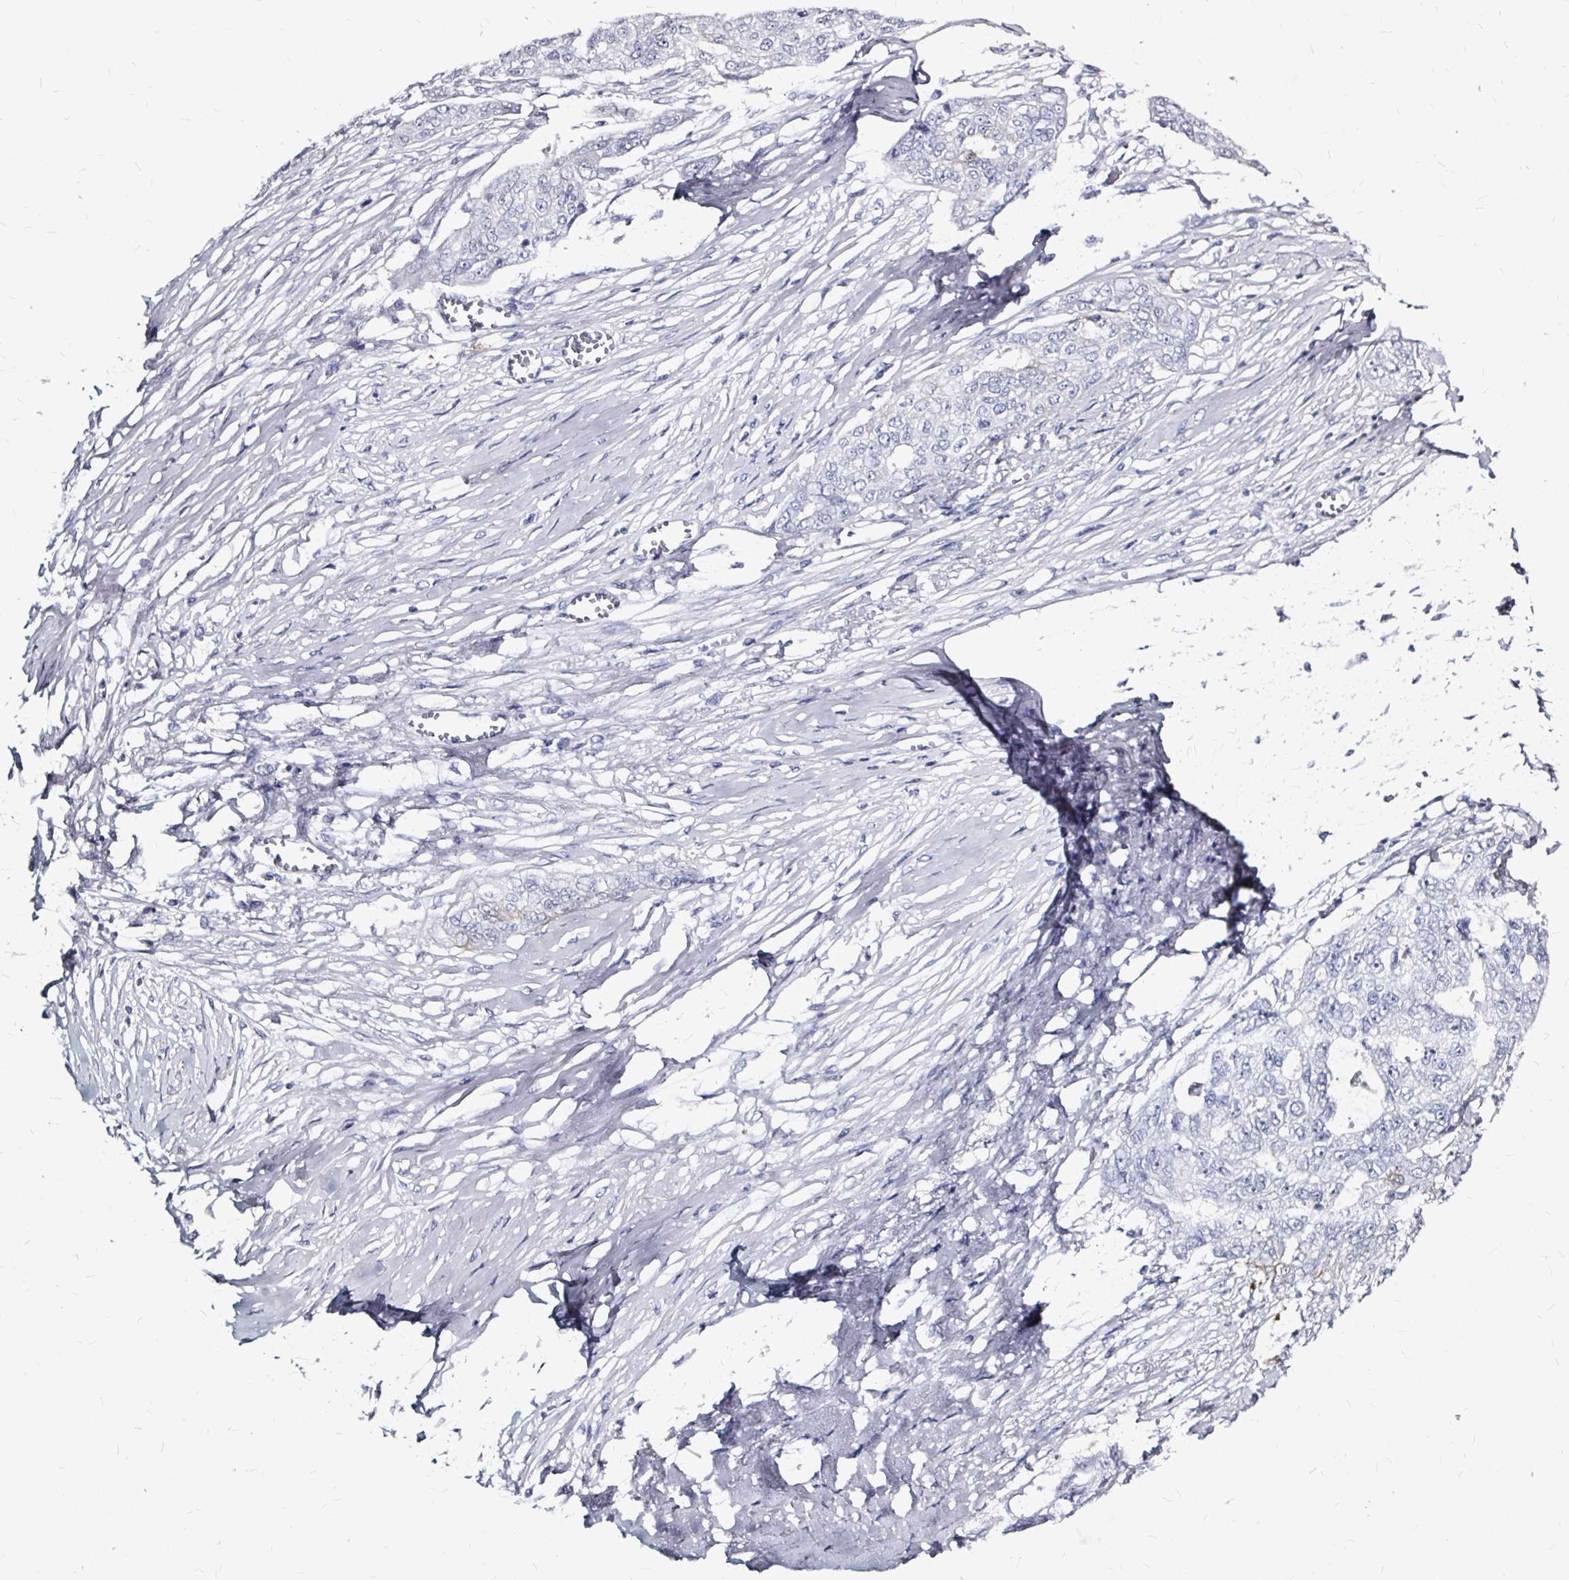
{"staining": {"intensity": "negative", "quantity": "none", "location": "none"}, "tissue": "ovarian cancer", "cell_type": "Tumor cells", "image_type": "cancer", "snomed": [{"axis": "morphology", "description": "Carcinoma, endometroid"}, {"axis": "topography", "description": "Ovary"}], "caption": "DAB (3,3'-diaminobenzidine) immunohistochemical staining of human ovarian cancer displays no significant expression in tumor cells.", "gene": "LUZP4", "patient": {"sex": "female", "age": 70}}